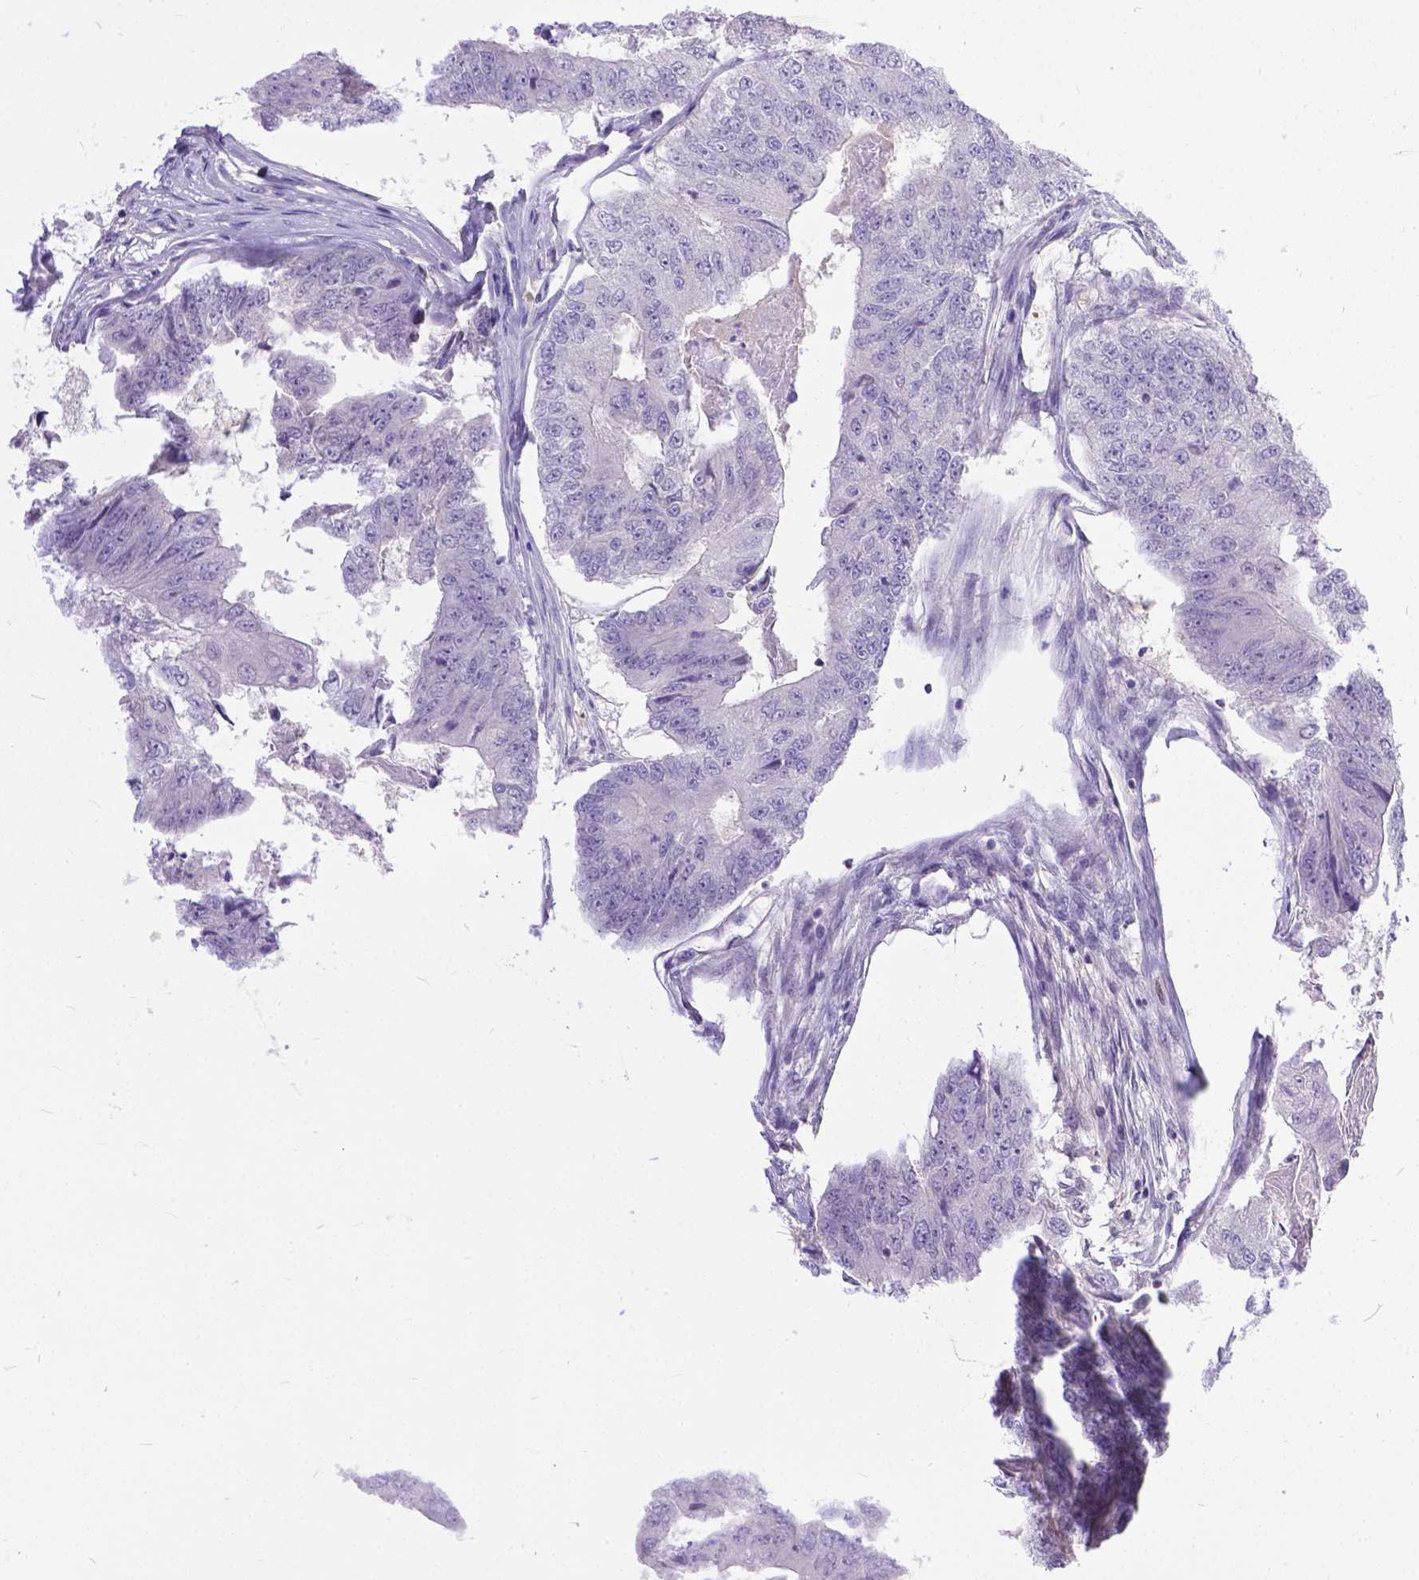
{"staining": {"intensity": "negative", "quantity": "none", "location": "none"}, "tissue": "colorectal cancer", "cell_type": "Tumor cells", "image_type": "cancer", "snomed": [{"axis": "morphology", "description": "Adenocarcinoma, NOS"}, {"axis": "topography", "description": "Colon"}], "caption": "Immunohistochemistry (IHC) micrograph of neoplastic tissue: colorectal adenocarcinoma stained with DAB shows no significant protein expression in tumor cells.", "gene": "TTLL6", "patient": {"sex": "female", "age": 67}}